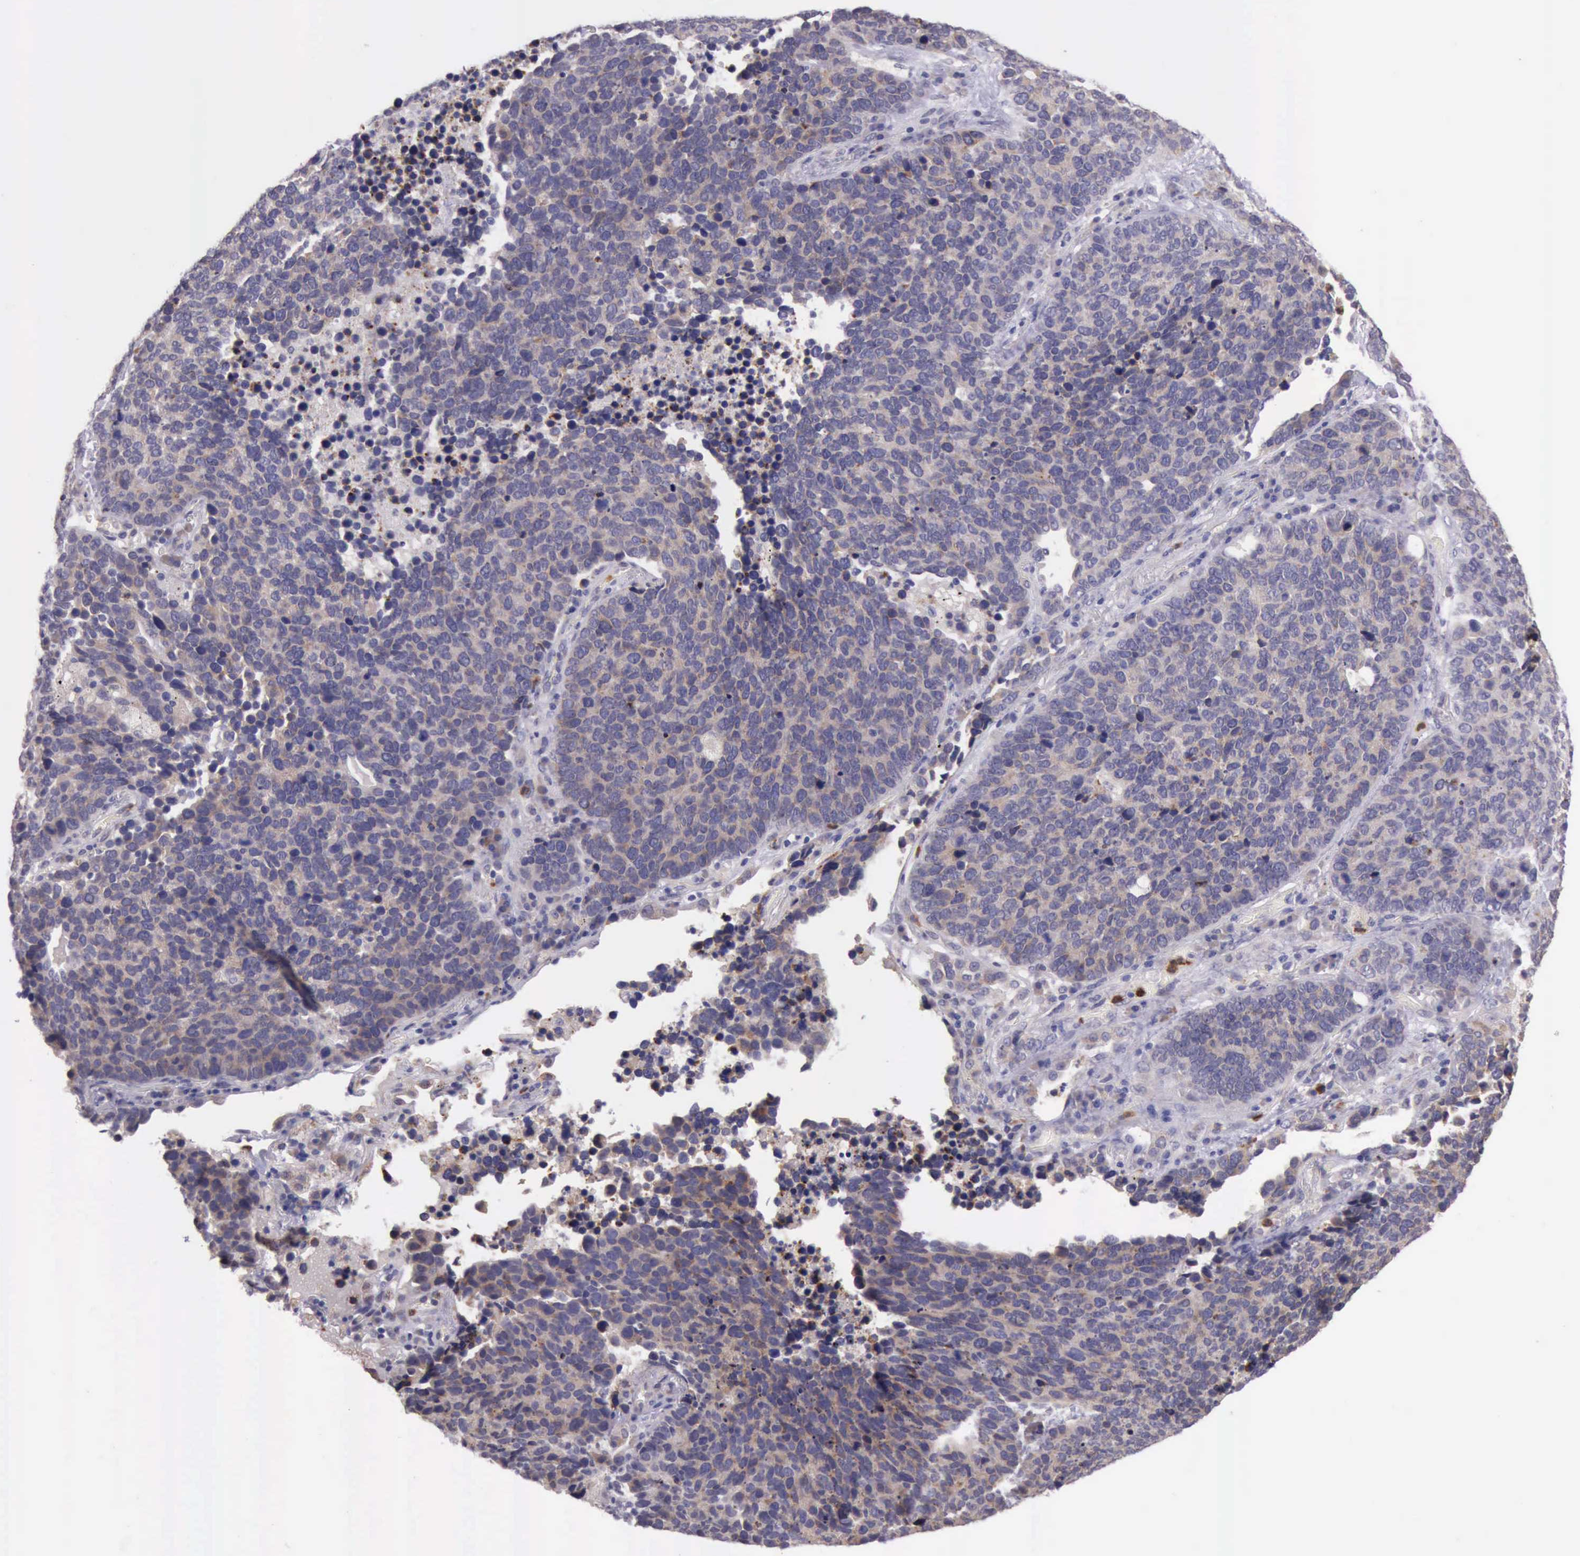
{"staining": {"intensity": "weak", "quantity": ">75%", "location": "cytoplasmic/membranous"}, "tissue": "lung cancer", "cell_type": "Tumor cells", "image_type": "cancer", "snomed": [{"axis": "morphology", "description": "Neoplasm, malignant, NOS"}, {"axis": "topography", "description": "Lung"}], "caption": "Immunohistochemical staining of lung neoplasm (malignant) exhibits low levels of weak cytoplasmic/membranous protein staining in about >75% of tumor cells.", "gene": "PLEK2", "patient": {"sex": "female", "age": 75}}